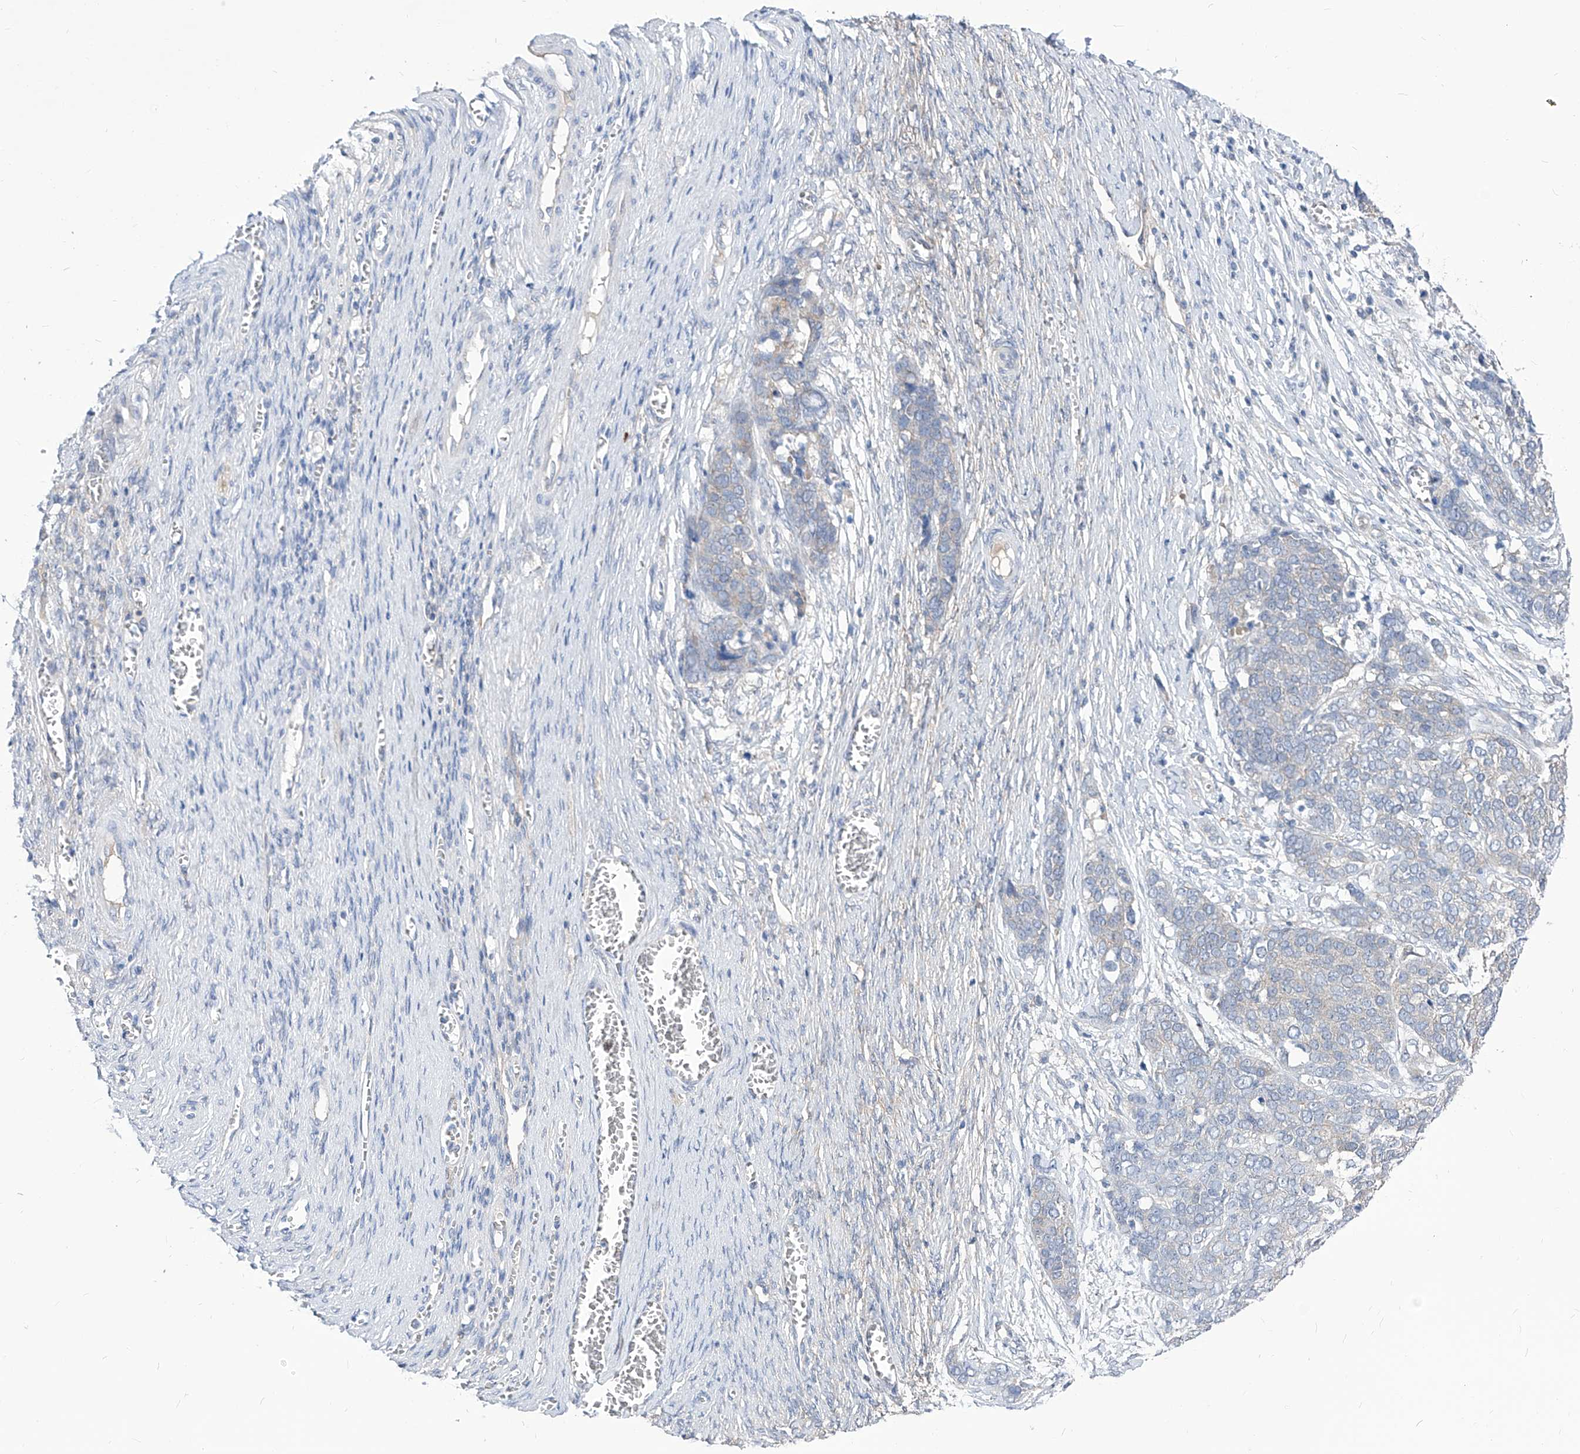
{"staining": {"intensity": "negative", "quantity": "none", "location": "none"}, "tissue": "ovarian cancer", "cell_type": "Tumor cells", "image_type": "cancer", "snomed": [{"axis": "morphology", "description": "Cystadenocarcinoma, serous, NOS"}, {"axis": "topography", "description": "Ovary"}], "caption": "IHC of ovarian cancer displays no staining in tumor cells. (Stains: DAB (3,3'-diaminobenzidine) IHC with hematoxylin counter stain, Microscopy: brightfield microscopy at high magnification).", "gene": "AKAP10", "patient": {"sex": "female", "age": 44}}